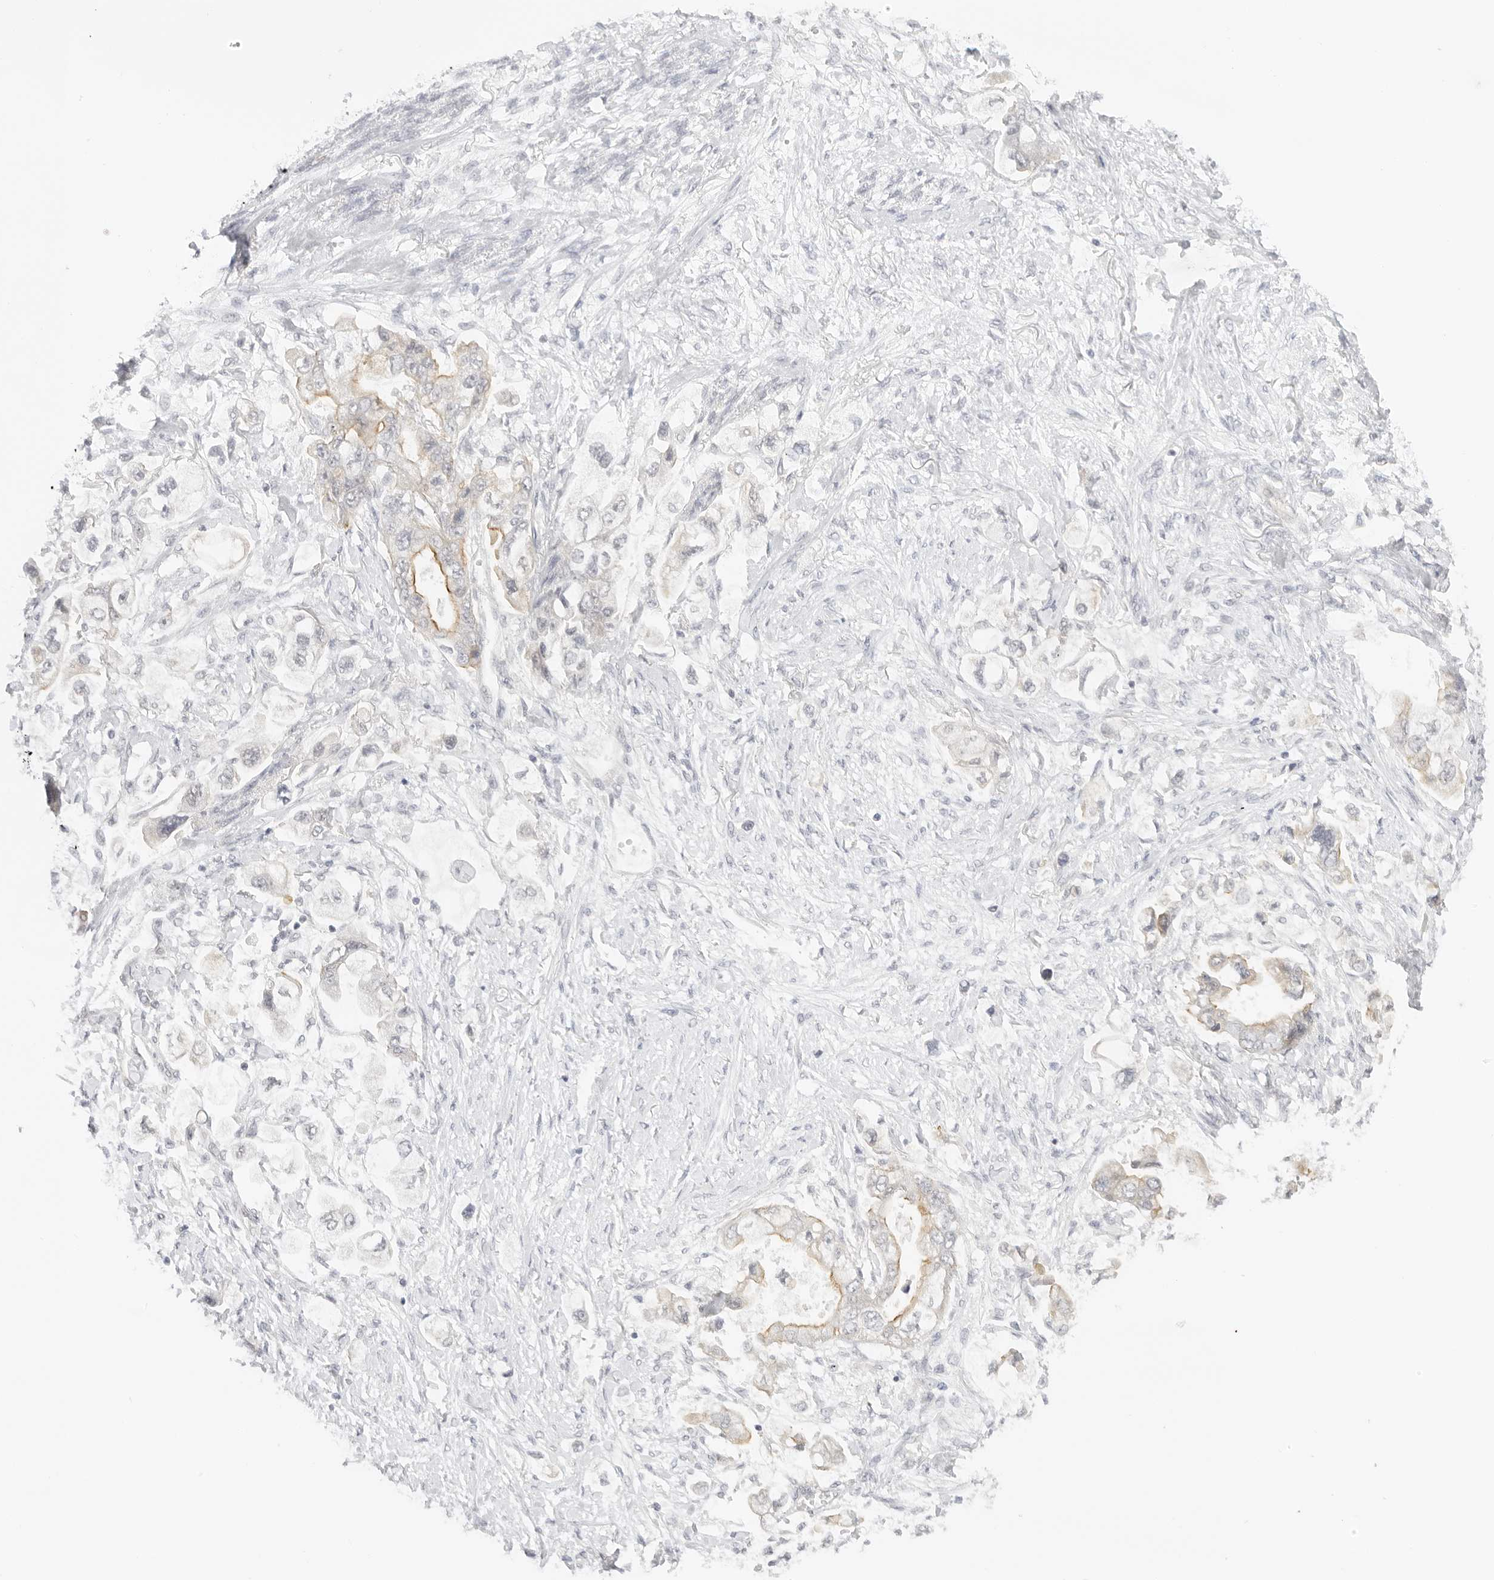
{"staining": {"intensity": "weak", "quantity": "<25%", "location": "cytoplasmic/membranous"}, "tissue": "stomach cancer", "cell_type": "Tumor cells", "image_type": "cancer", "snomed": [{"axis": "morphology", "description": "Adenocarcinoma, NOS"}, {"axis": "topography", "description": "Stomach"}], "caption": "DAB immunohistochemical staining of stomach adenocarcinoma shows no significant staining in tumor cells.", "gene": "MED18", "patient": {"sex": "male", "age": 62}}